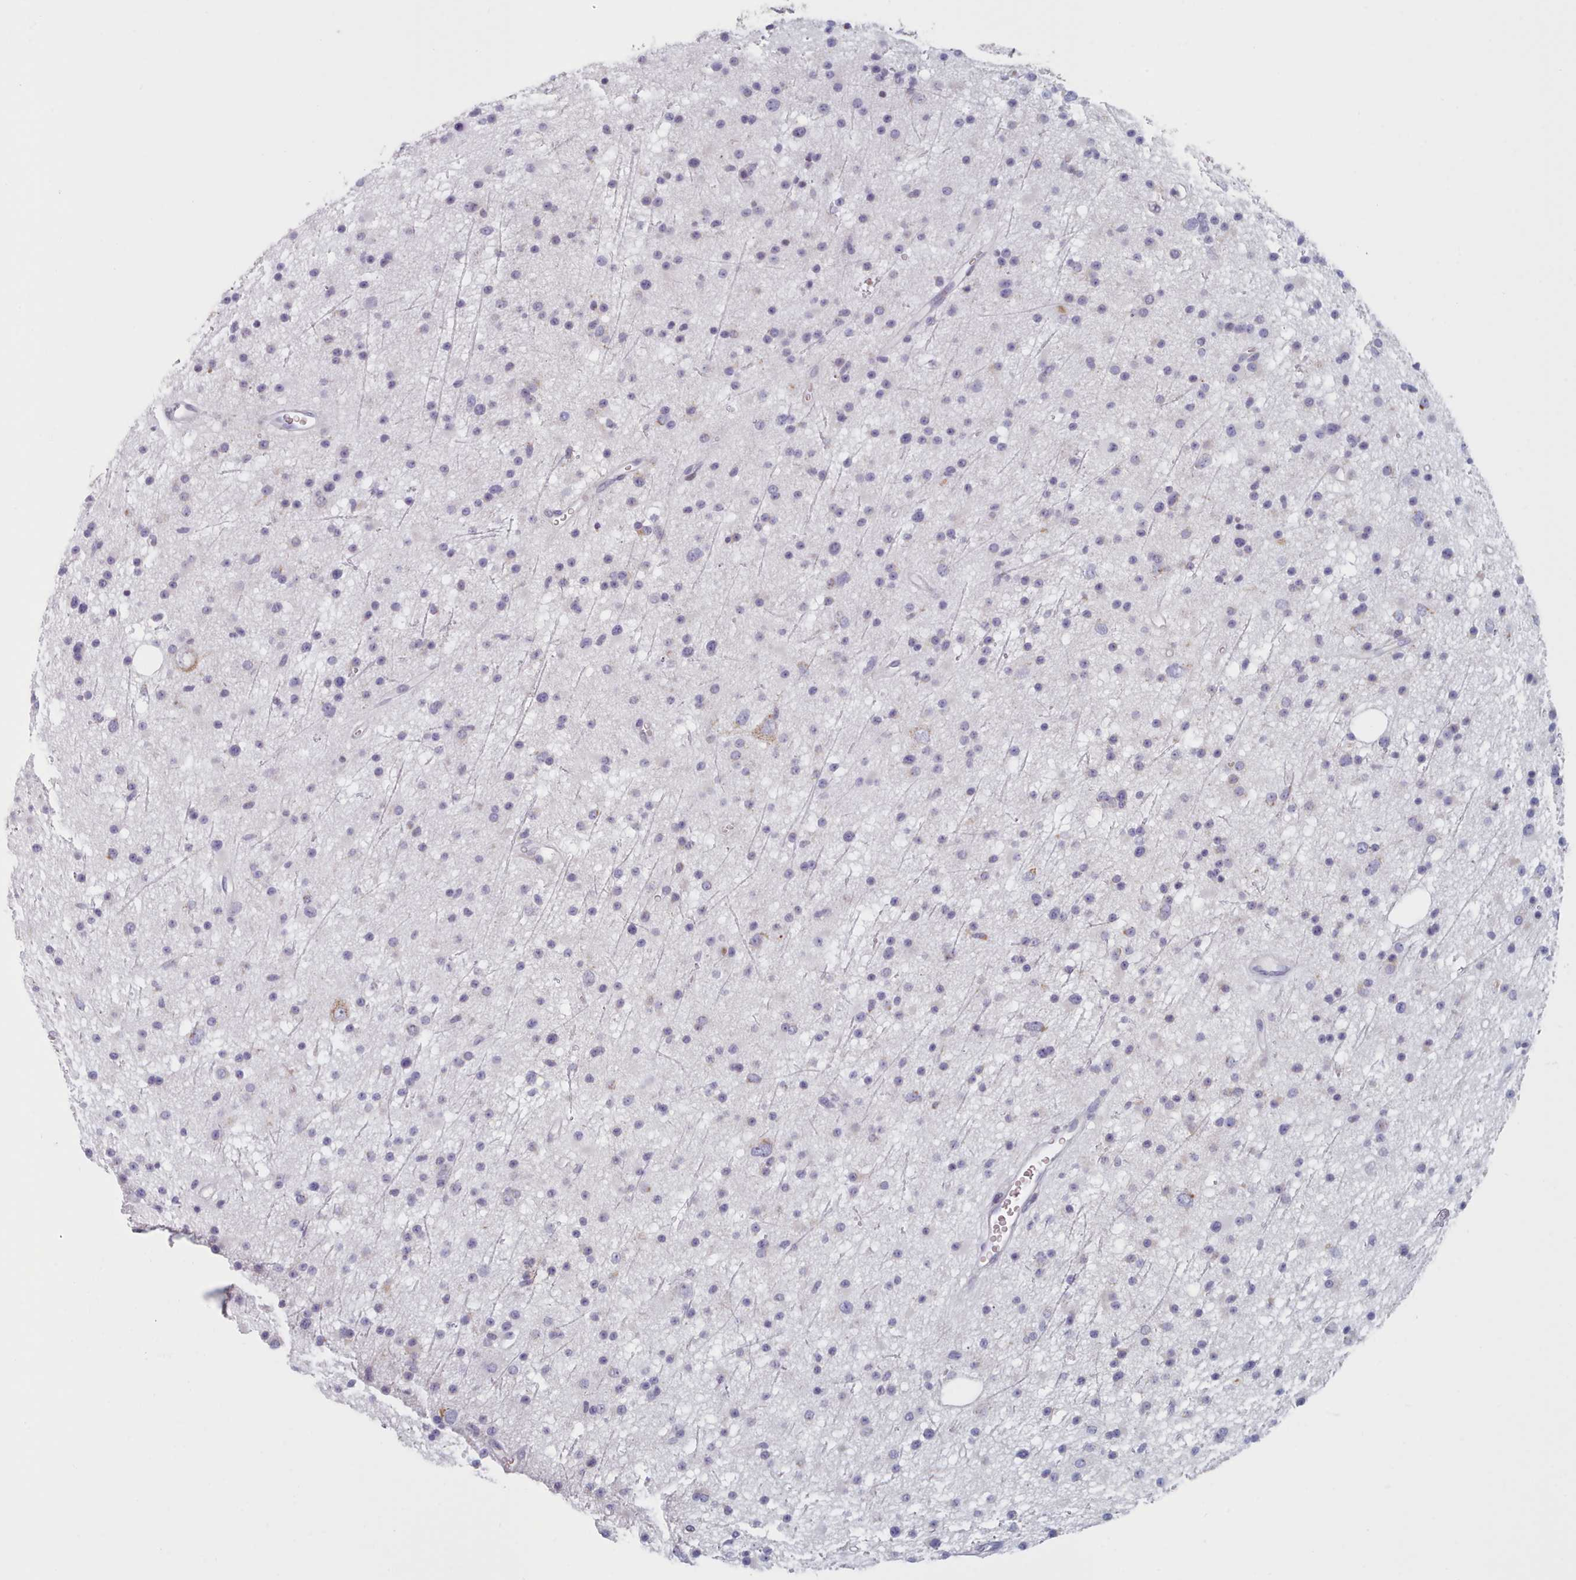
{"staining": {"intensity": "negative", "quantity": "none", "location": "none"}, "tissue": "glioma", "cell_type": "Tumor cells", "image_type": "cancer", "snomed": [{"axis": "morphology", "description": "Glioma, malignant, Low grade"}, {"axis": "topography", "description": "Cerebral cortex"}], "caption": "Tumor cells are negative for protein expression in human low-grade glioma (malignant).", "gene": "FAM170B", "patient": {"sex": "female", "age": 39}}